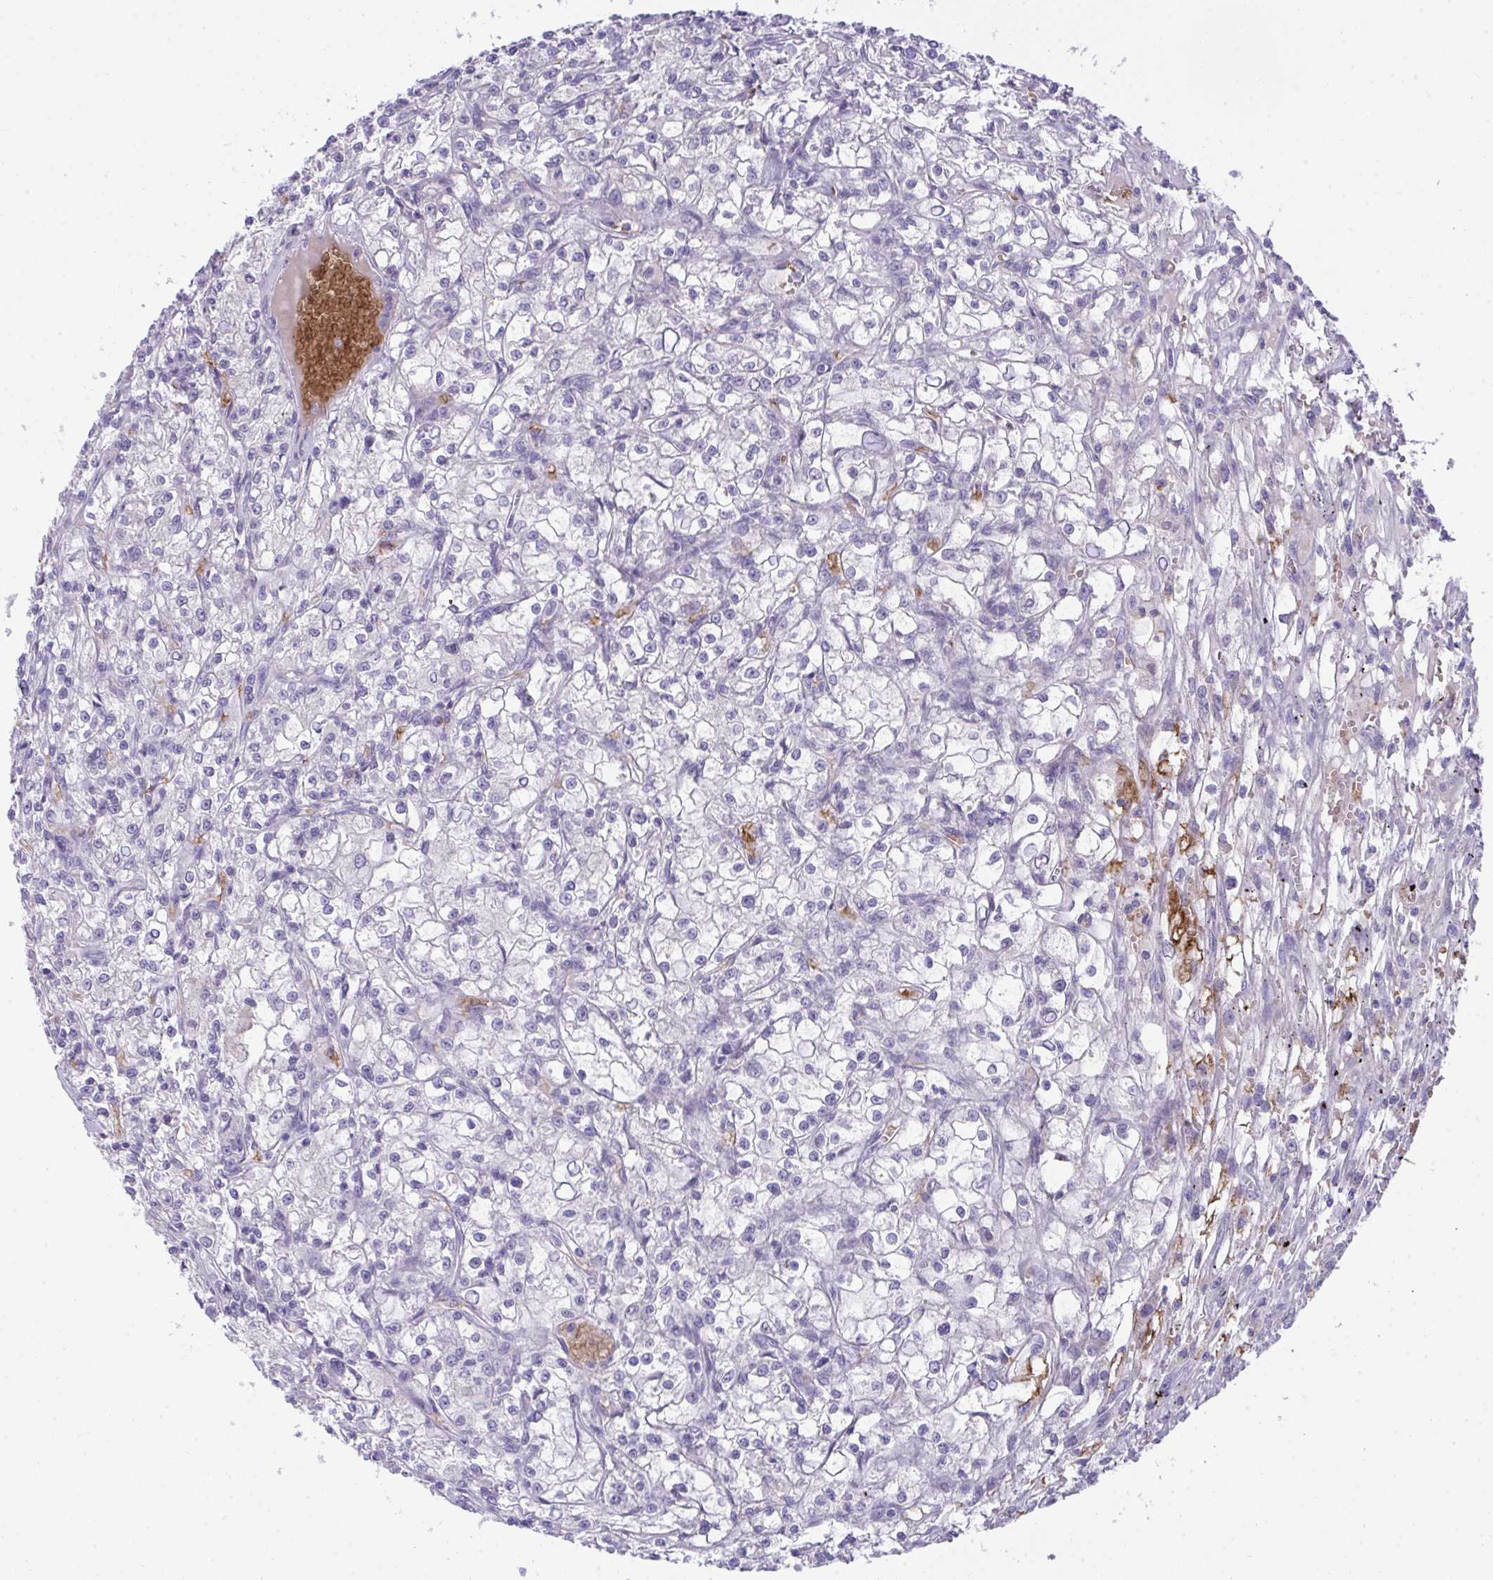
{"staining": {"intensity": "negative", "quantity": "none", "location": "none"}, "tissue": "renal cancer", "cell_type": "Tumor cells", "image_type": "cancer", "snomed": [{"axis": "morphology", "description": "Adenocarcinoma, NOS"}, {"axis": "topography", "description": "Kidney"}], "caption": "Image shows no significant protein expression in tumor cells of adenocarcinoma (renal).", "gene": "SPTB", "patient": {"sex": "female", "age": 59}}